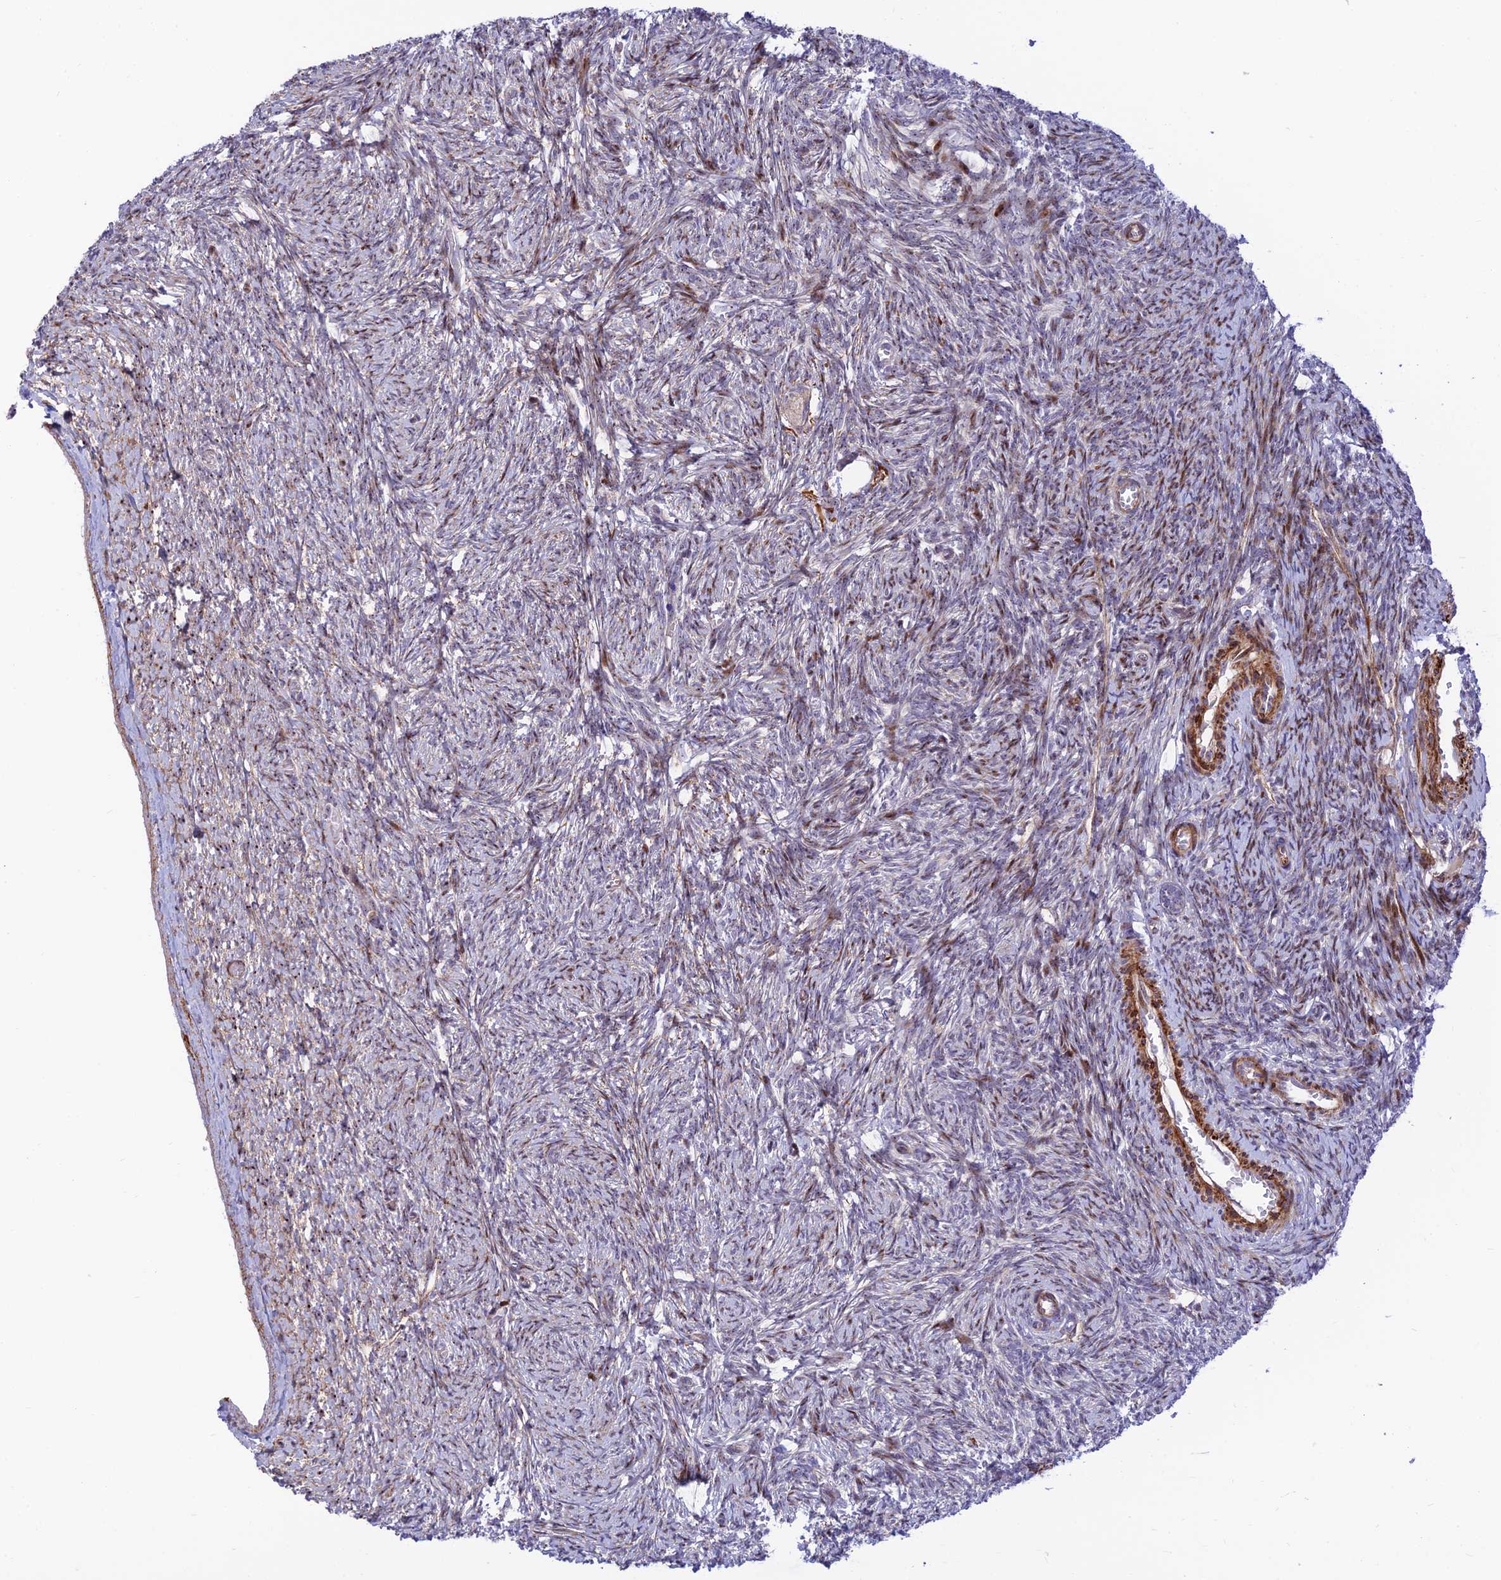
{"staining": {"intensity": "negative", "quantity": "none", "location": "none"}, "tissue": "ovary", "cell_type": "Ovarian stroma cells", "image_type": "normal", "snomed": [{"axis": "morphology", "description": "Normal tissue, NOS"}, {"axis": "topography", "description": "Ovary"}], "caption": "The IHC photomicrograph has no significant expression in ovarian stroma cells of ovary. (DAB immunohistochemistry with hematoxylin counter stain).", "gene": "KBTBD7", "patient": {"sex": "female", "age": 44}}